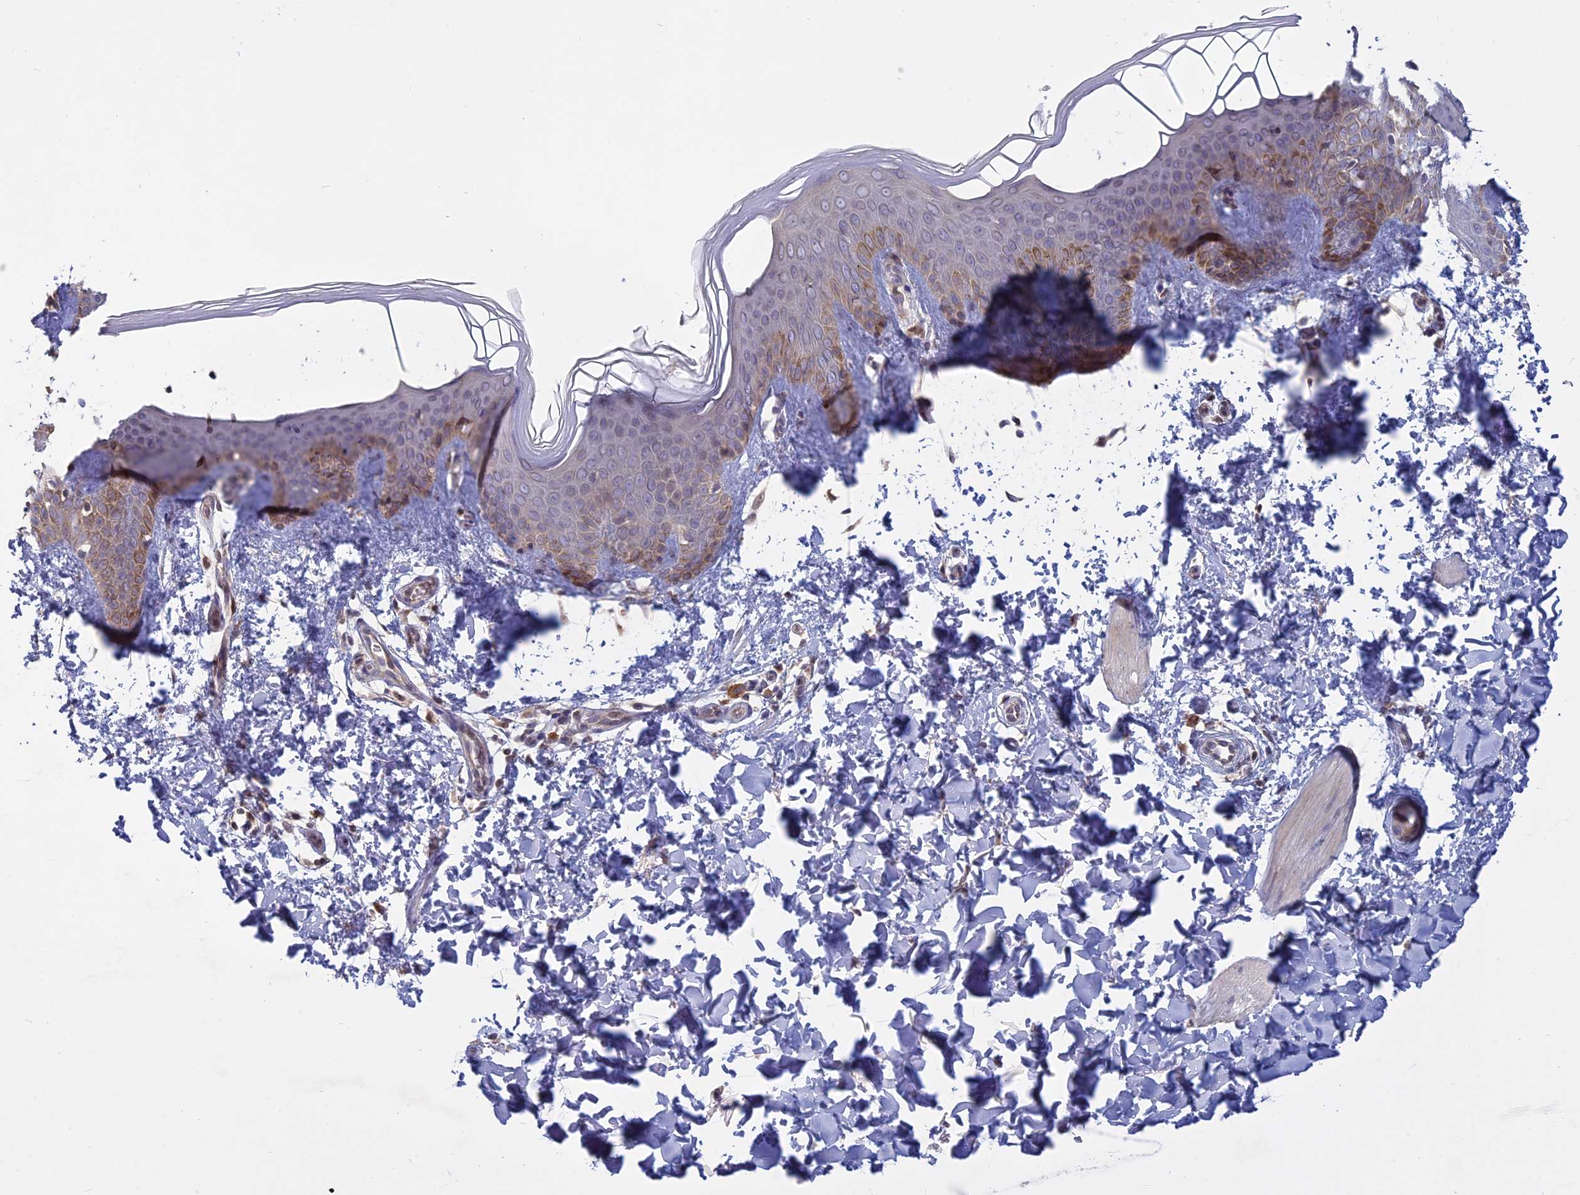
{"staining": {"intensity": "negative", "quantity": "none", "location": "none"}, "tissue": "skin", "cell_type": "Fibroblasts", "image_type": "normal", "snomed": [{"axis": "morphology", "description": "Normal tissue, NOS"}, {"axis": "topography", "description": "Skin"}], "caption": "Protein analysis of normal skin shows no significant expression in fibroblasts.", "gene": "TMEM208", "patient": {"sex": "male", "age": 36}}